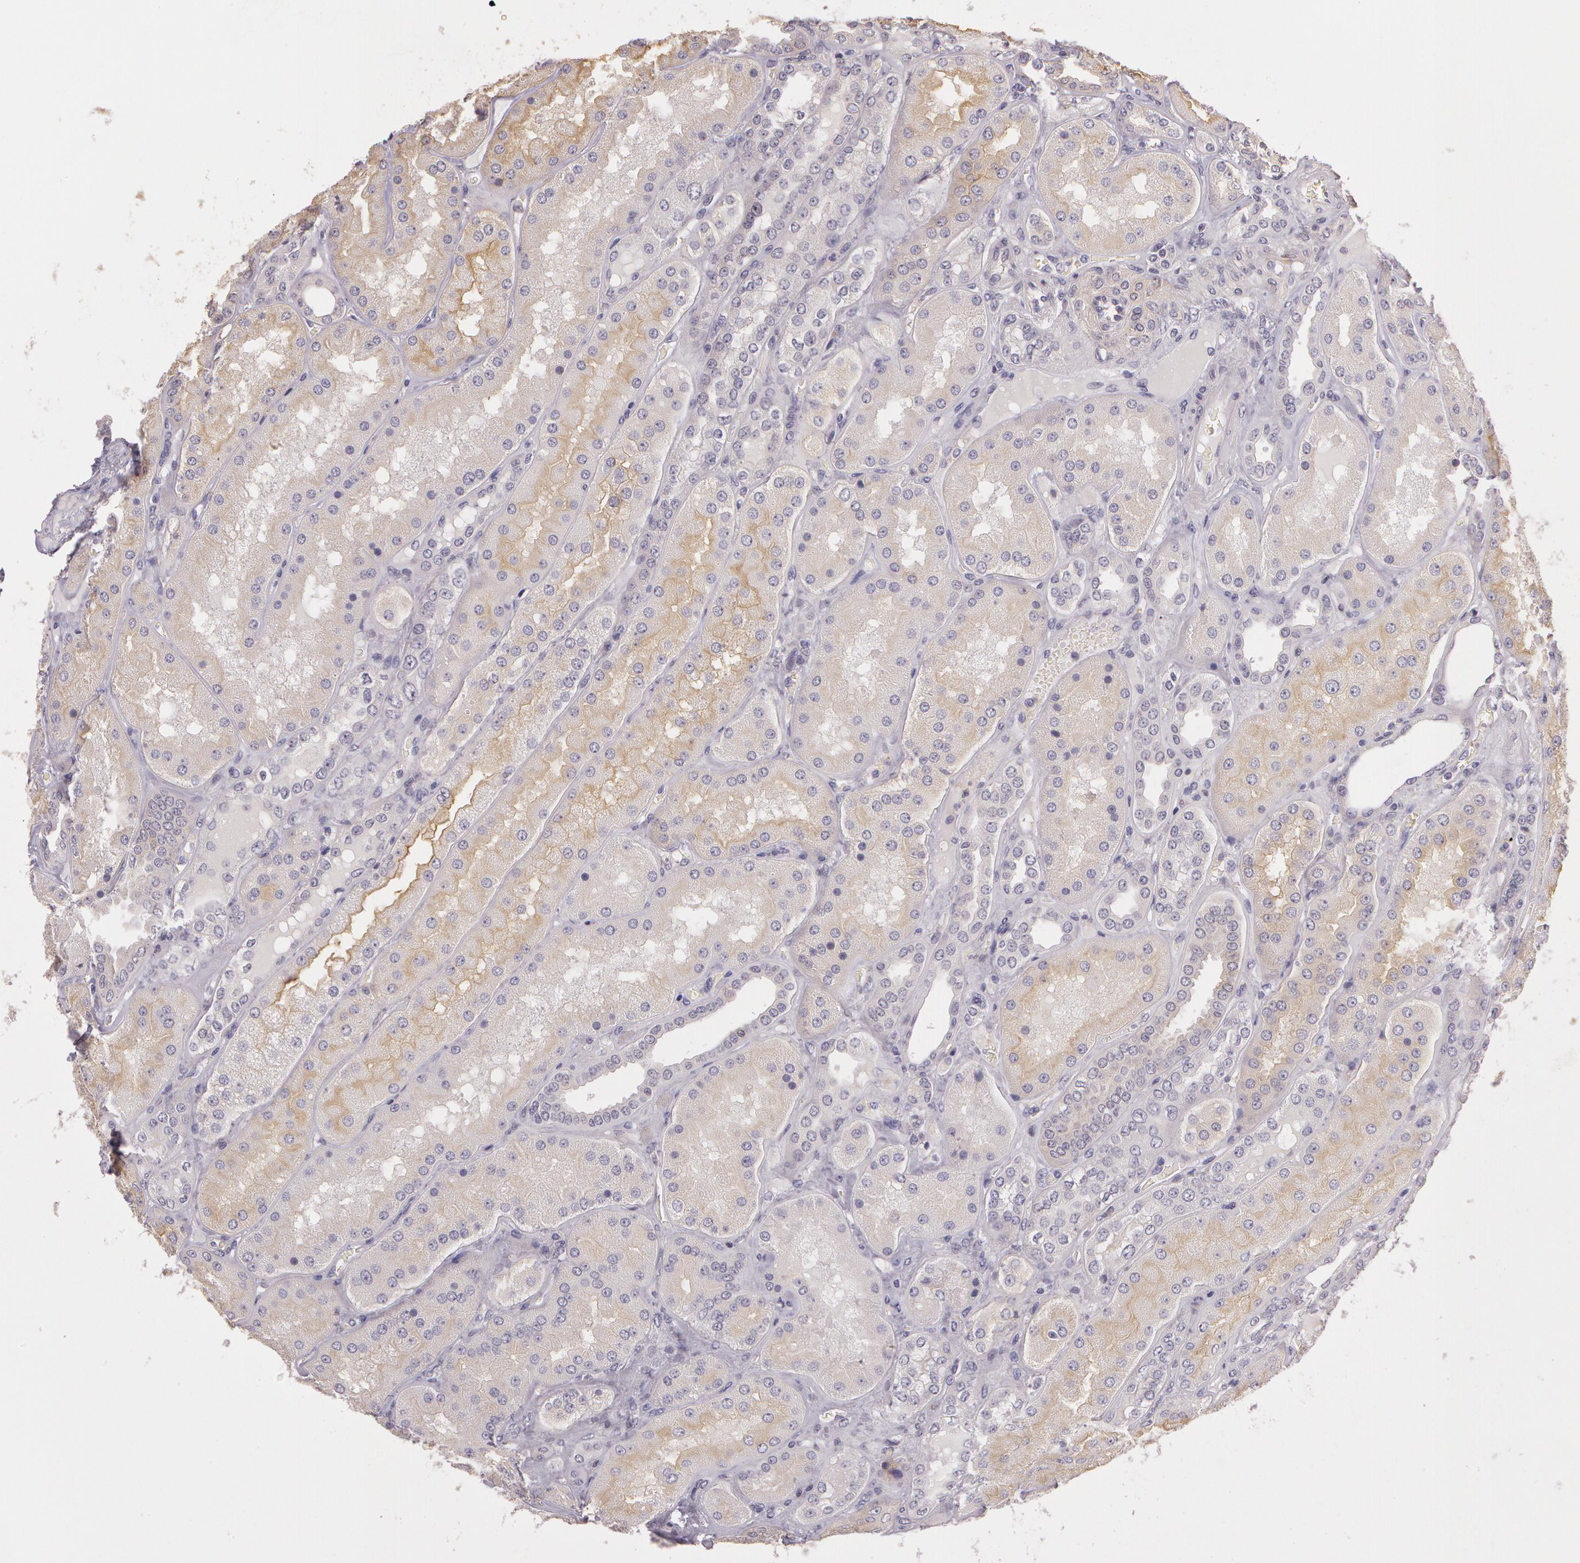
{"staining": {"intensity": "negative", "quantity": "none", "location": "none"}, "tissue": "kidney", "cell_type": "Cells in glomeruli", "image_type": "normal", "snomed": [{"axis": "morphology", "description": "Normal tissue, NOS"}, {"axis": "topography", "description": "Kidney"}], "caption": "This is a image of immunohistochemistry (IHC) staining of benign kidney, which shows no positivity in cells in glomeruli. Nuclei are stained in blue.", "gene": "G2E3", "patient": {"sex": "female", "age": 56}}